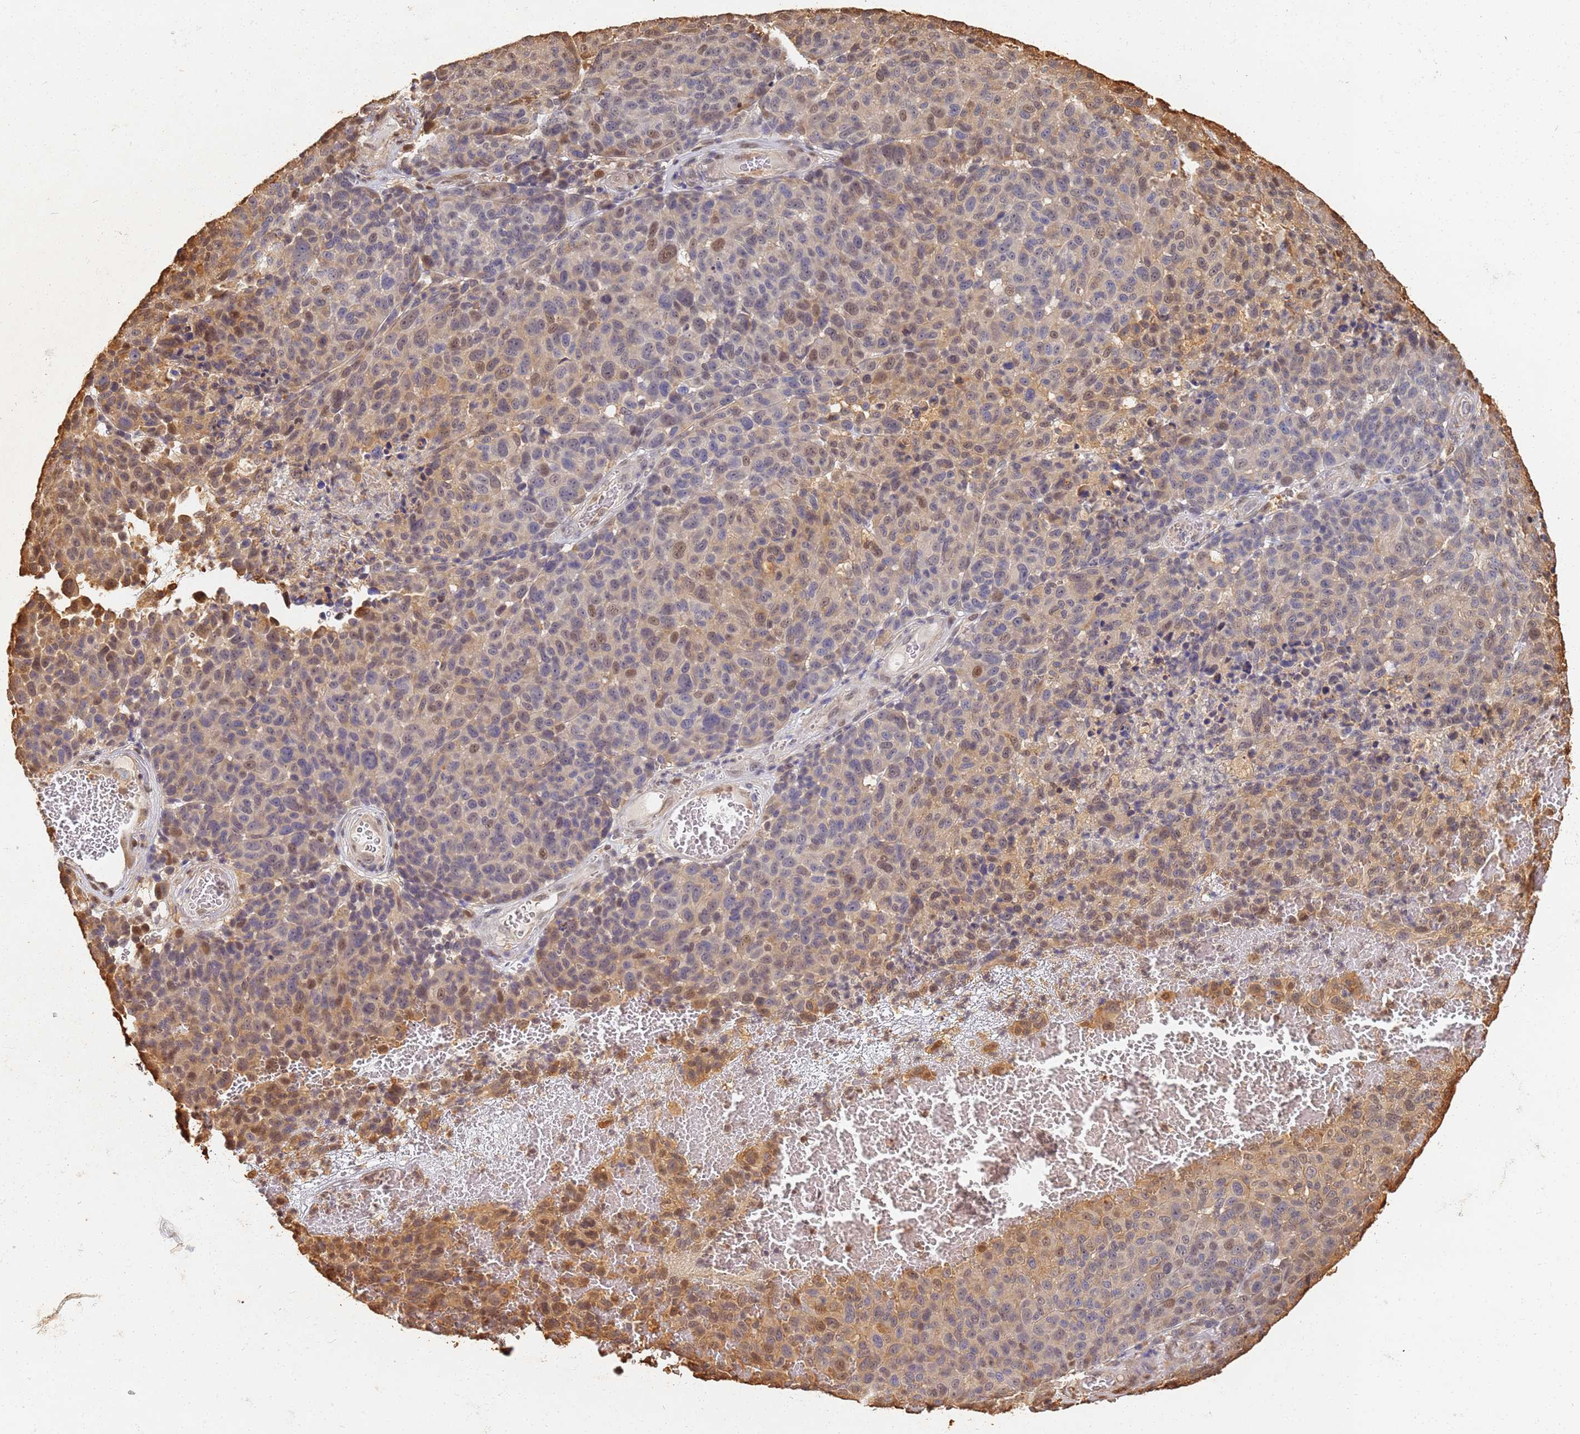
{"staining": {"intensity": "moderate", "quantity": "<25%", "location": "cytoplasmic/membranous,nuclear"}, "tissue": "melanoma", "cell_type": "Tumor cells", "image_type": "cancer", "snomed": [{"axis": "morphology", "description": "Malignant melanoma, NOS"}, {"axis": "topography", "description": "Skin"}], "caption": "IHC of human malignant melanoma shows low levels of moderate cytoplasmic/membranous and nuclear staining in about <25% of tumor cells.", "gene": "JAK2", "patient": {"sex": "male", "age": 49}}